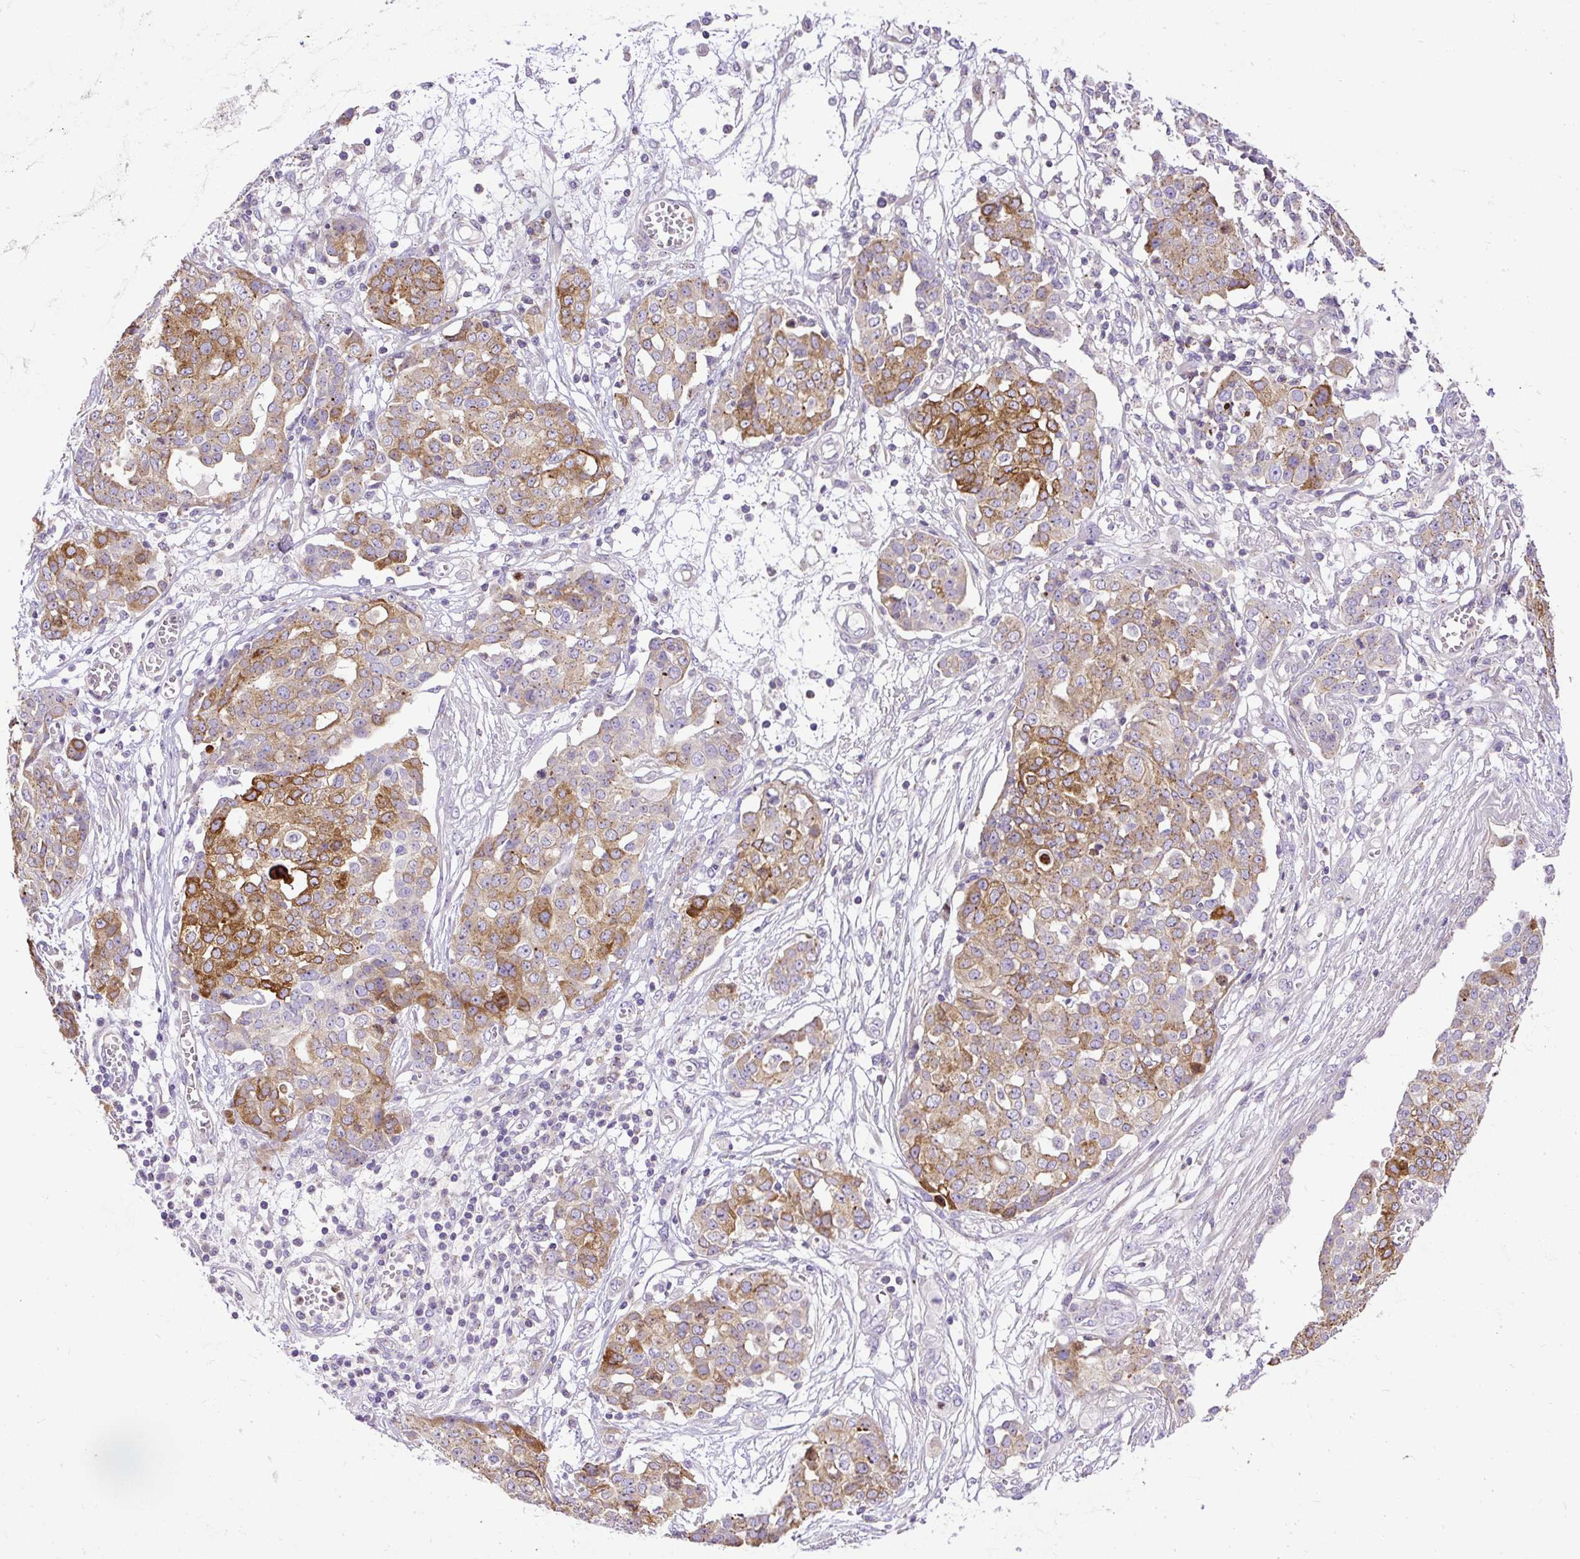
{"staining": {"intensity": "moderate", "quantity": "25%-75%", "location": "cytoplasmic/membranous"}, "tissue": "ovarian cancer", "cell_type": "Tumor cells", "image_type": "cancer", "snomed": [{"axis": "morphology", "description": "Cystadenocarcinoma, serous, NOS"}, {"axis": "topography", "description": "Soft tissue"}, {"axis": "topography", "description": "Ovary"}], "caption": "A micrograph showing moderate cytoplasmic/membranous staining in approximately 25%-75% of tumor cells in serous cystadenocarcinoma (ovarian), as visualized by brown immunohistochemical staining.", "gene": "CFAP47", "patient": {"sex": "female", "age": 57}}